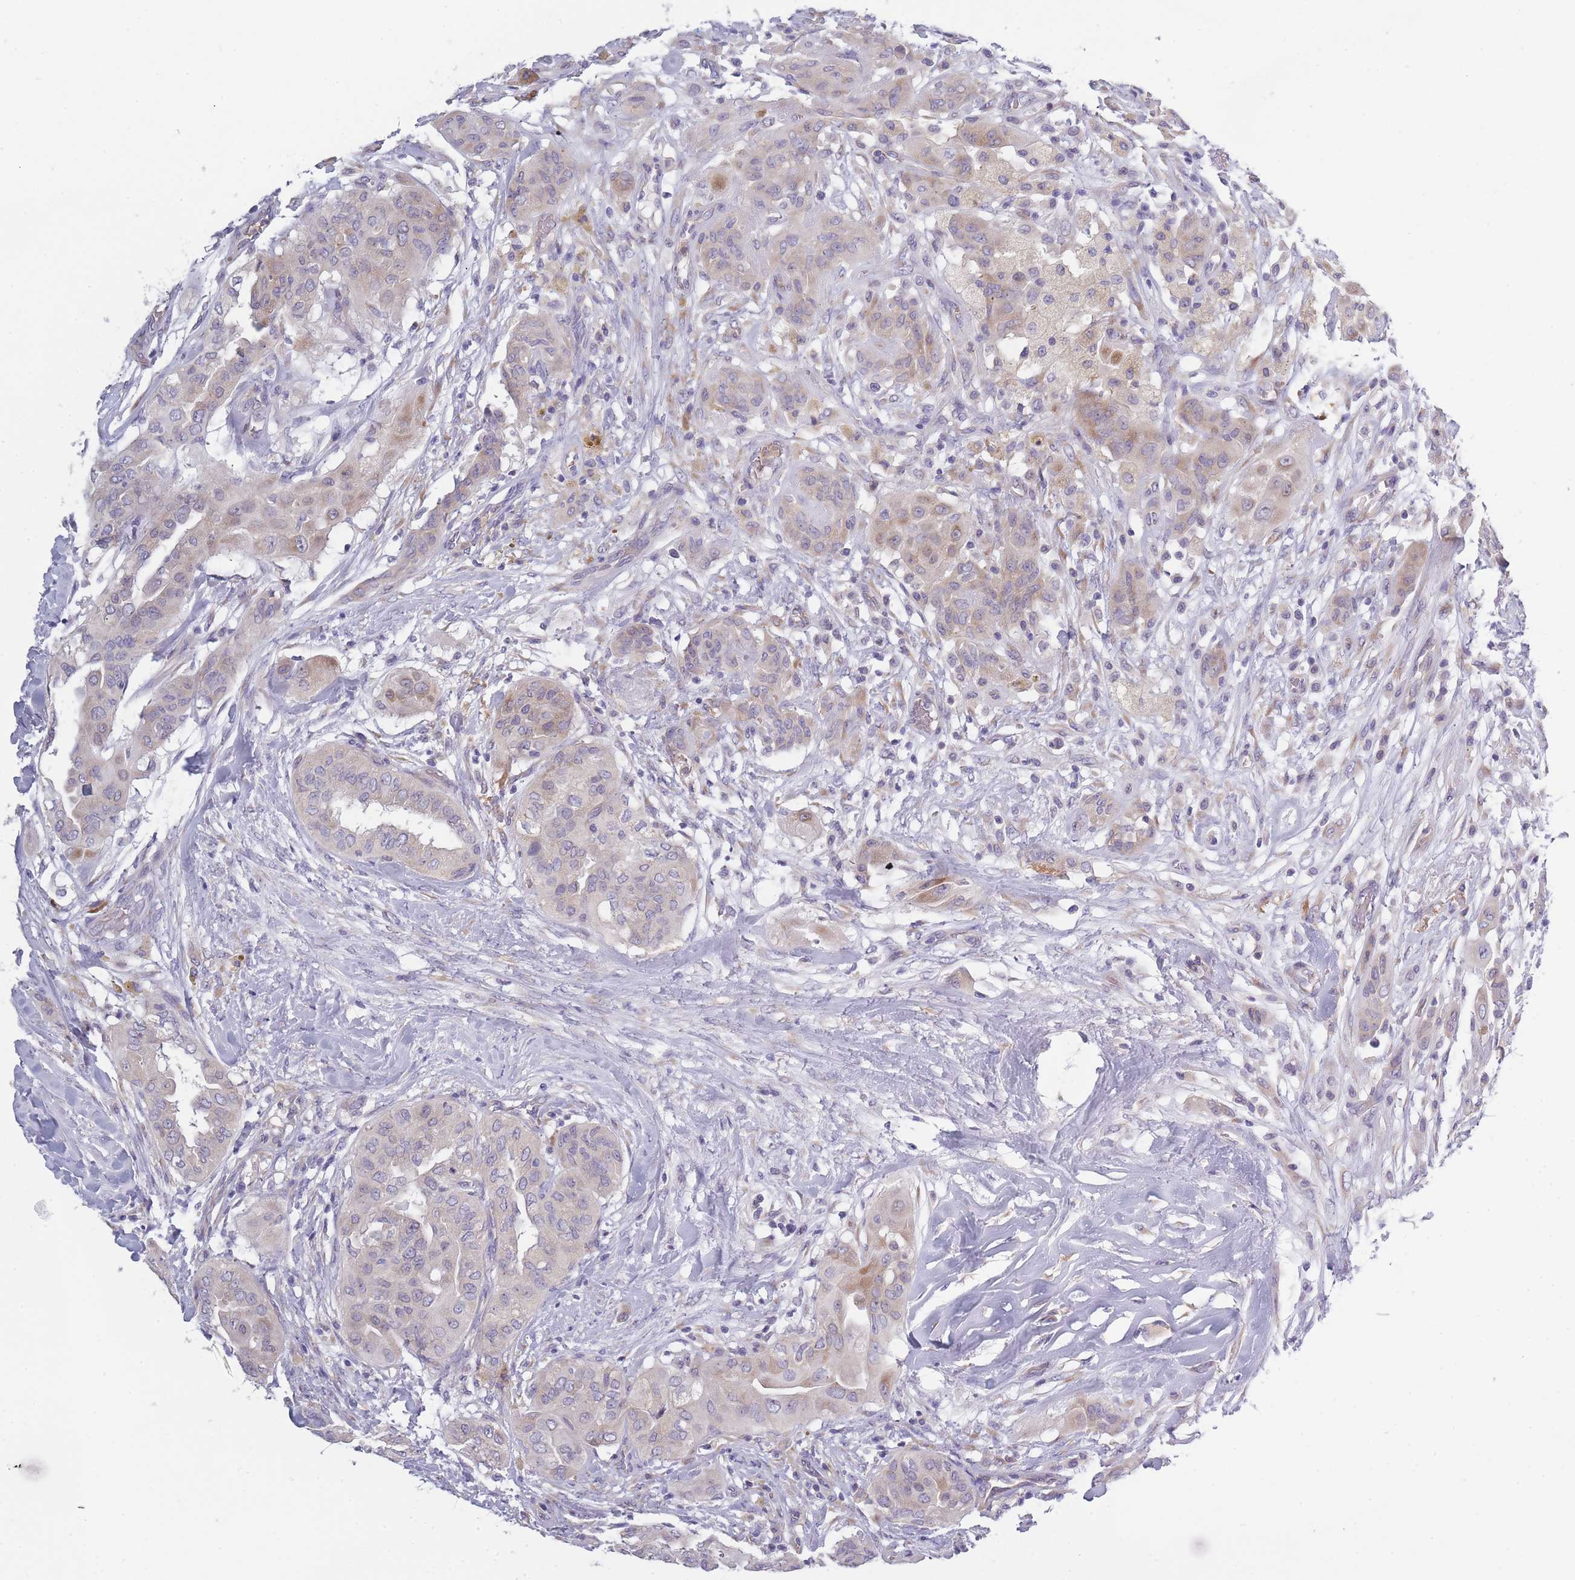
{"staining": {"intensity": "weak", "quantity": "<25%", "location": "cytoplasmic/membranous"}, "tissue": "thyroid cancer", "cell_type": "Tumor cells", "image_type": "cancer", "snomed": [{"axis": "morphology", "description": "Papillary adenocarcinoma, NOS"}, {"axis": "topography", "description": "Thyroid gland"}], "caption": "A high-resolution image shows immunohistochemistry staining of papillary adenocarcinoma (thyroid), which demonstrates no significant positivity in tumor cells.", "gene": "NDUFAF6", "patient": {"sex": "female", "age": 59}}